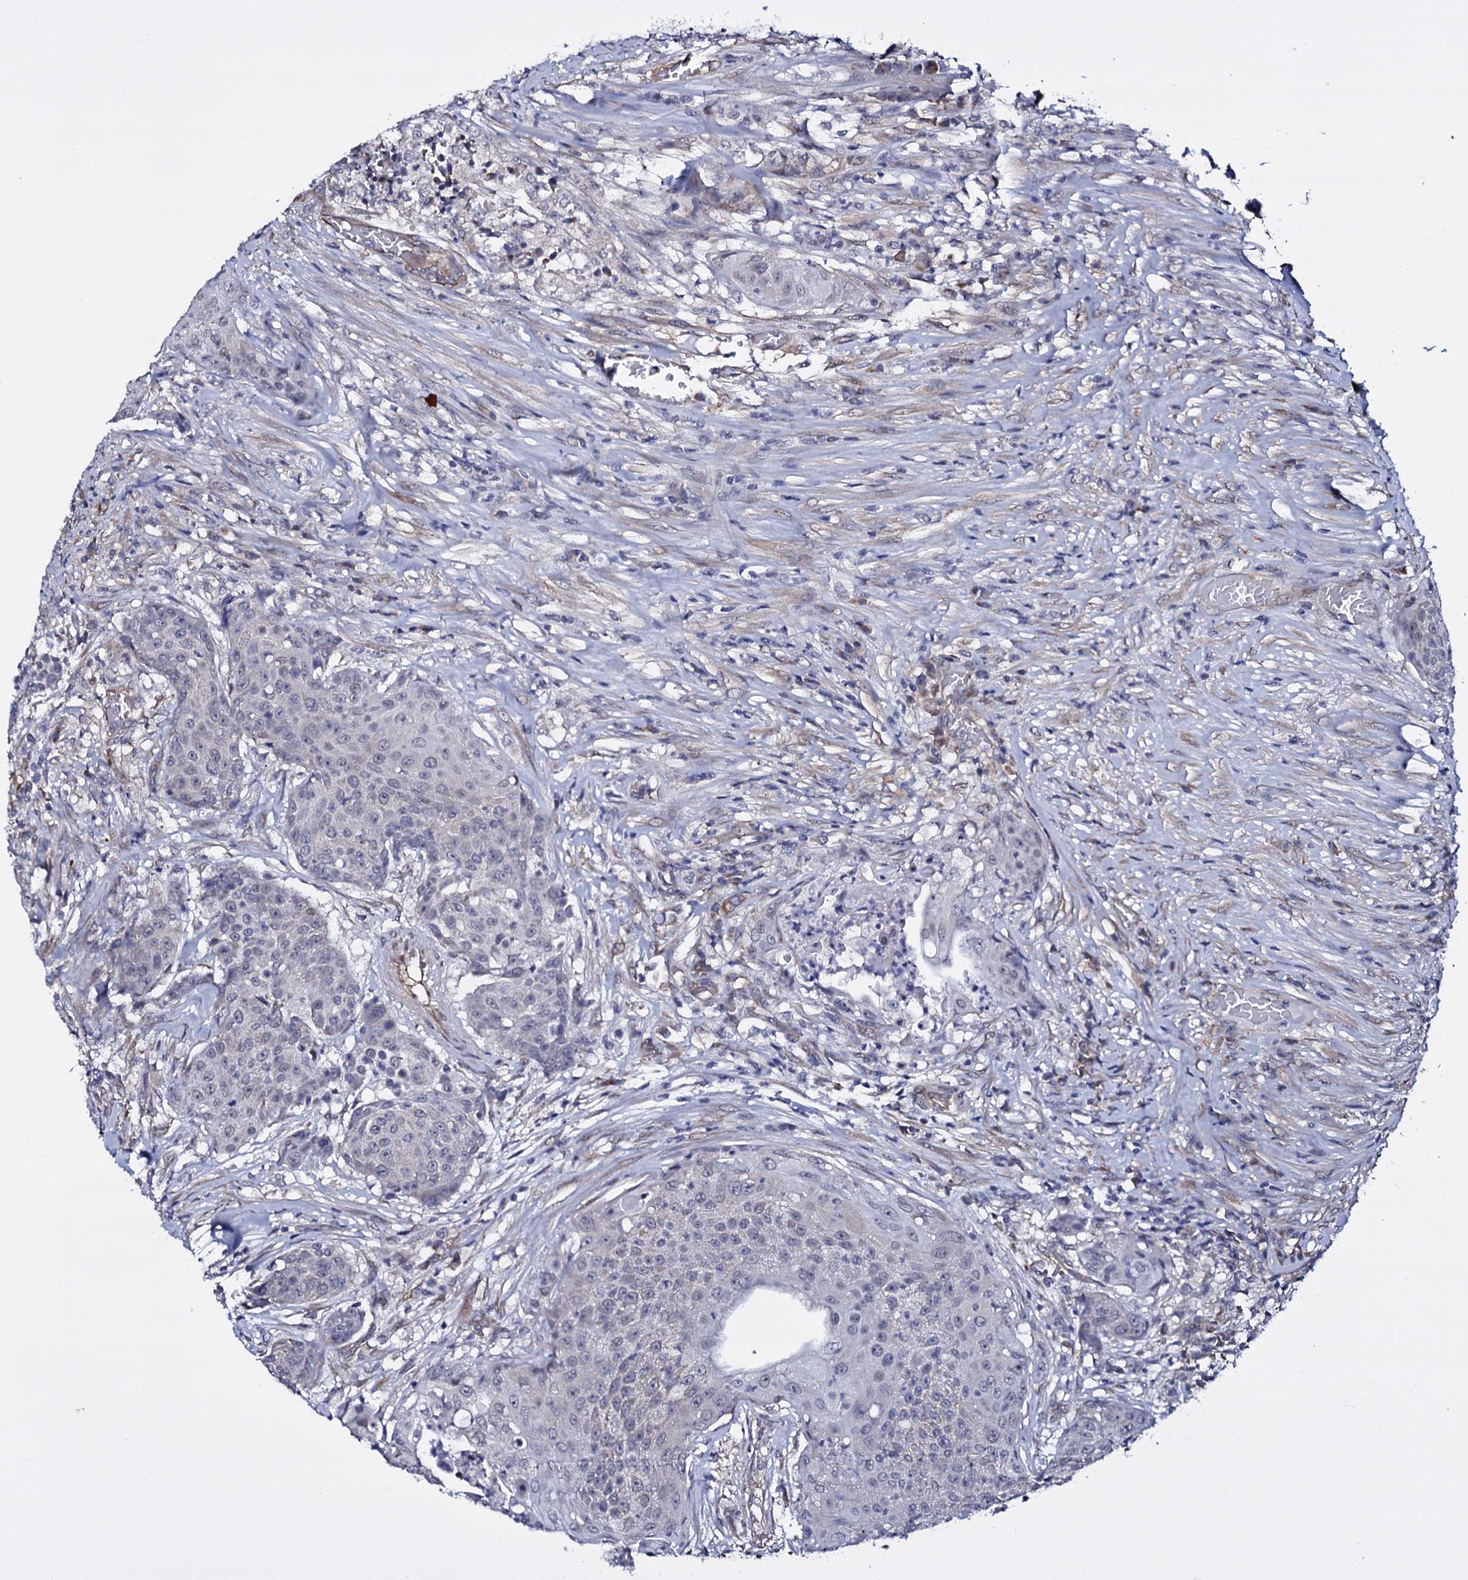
{"staining": {"intensity": "negative", "quantity": "none", "location": "none"}, "tissue": "urothelial cancer", "cell_type": "Tumor cells", "image_type": "cancer", "snomed": [{"axis": "morphology", "description": "Urothelial carcinoma, High grade"}, {"axis": "topography", "description": "Urinary bladder"}], "caption": "Human urothelial carcinoma (high-grade) stained for a protein using IHC demonstrates no expression in tumor cells.", "gene": "GAREM1", "patient": {"sex": "female", "age": 63}}